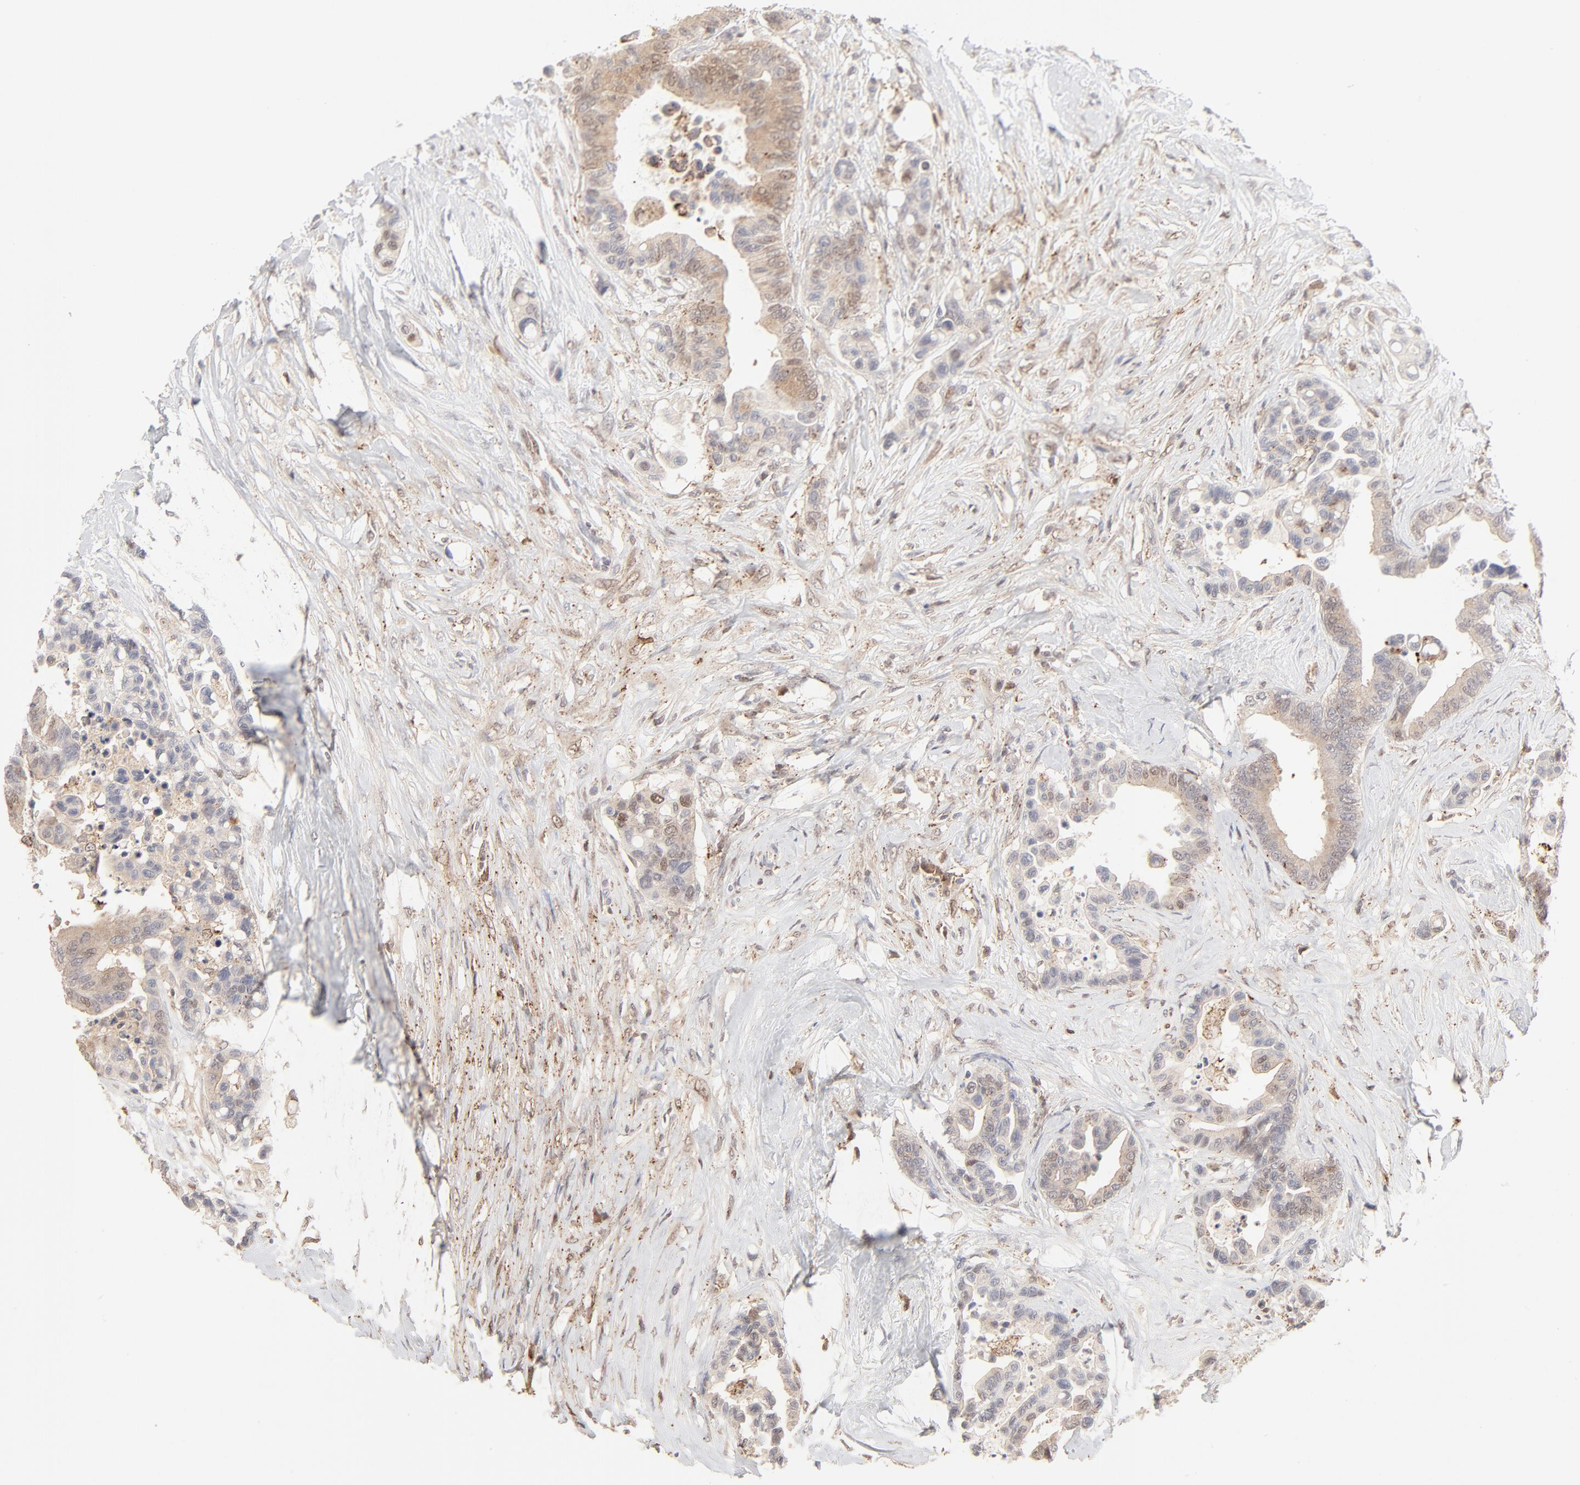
{"staining": {"intensity": "weak", "quantity": "<25%", "location": "nuclear"}, "tissue": "colorectal cancer", "cell_type": "Tumor cells", "image_type": "cancer", "snomed": [{"axis": "morphology", "description": "Adenocarcinoma, NOS"}, {"axis": "topography", "description": "Colon"}], "caption": "Tumor cells show no significant positivity in colorectal cancer.", "gene": "CDK6", "patient": {"sex": "male", "age": 82}}